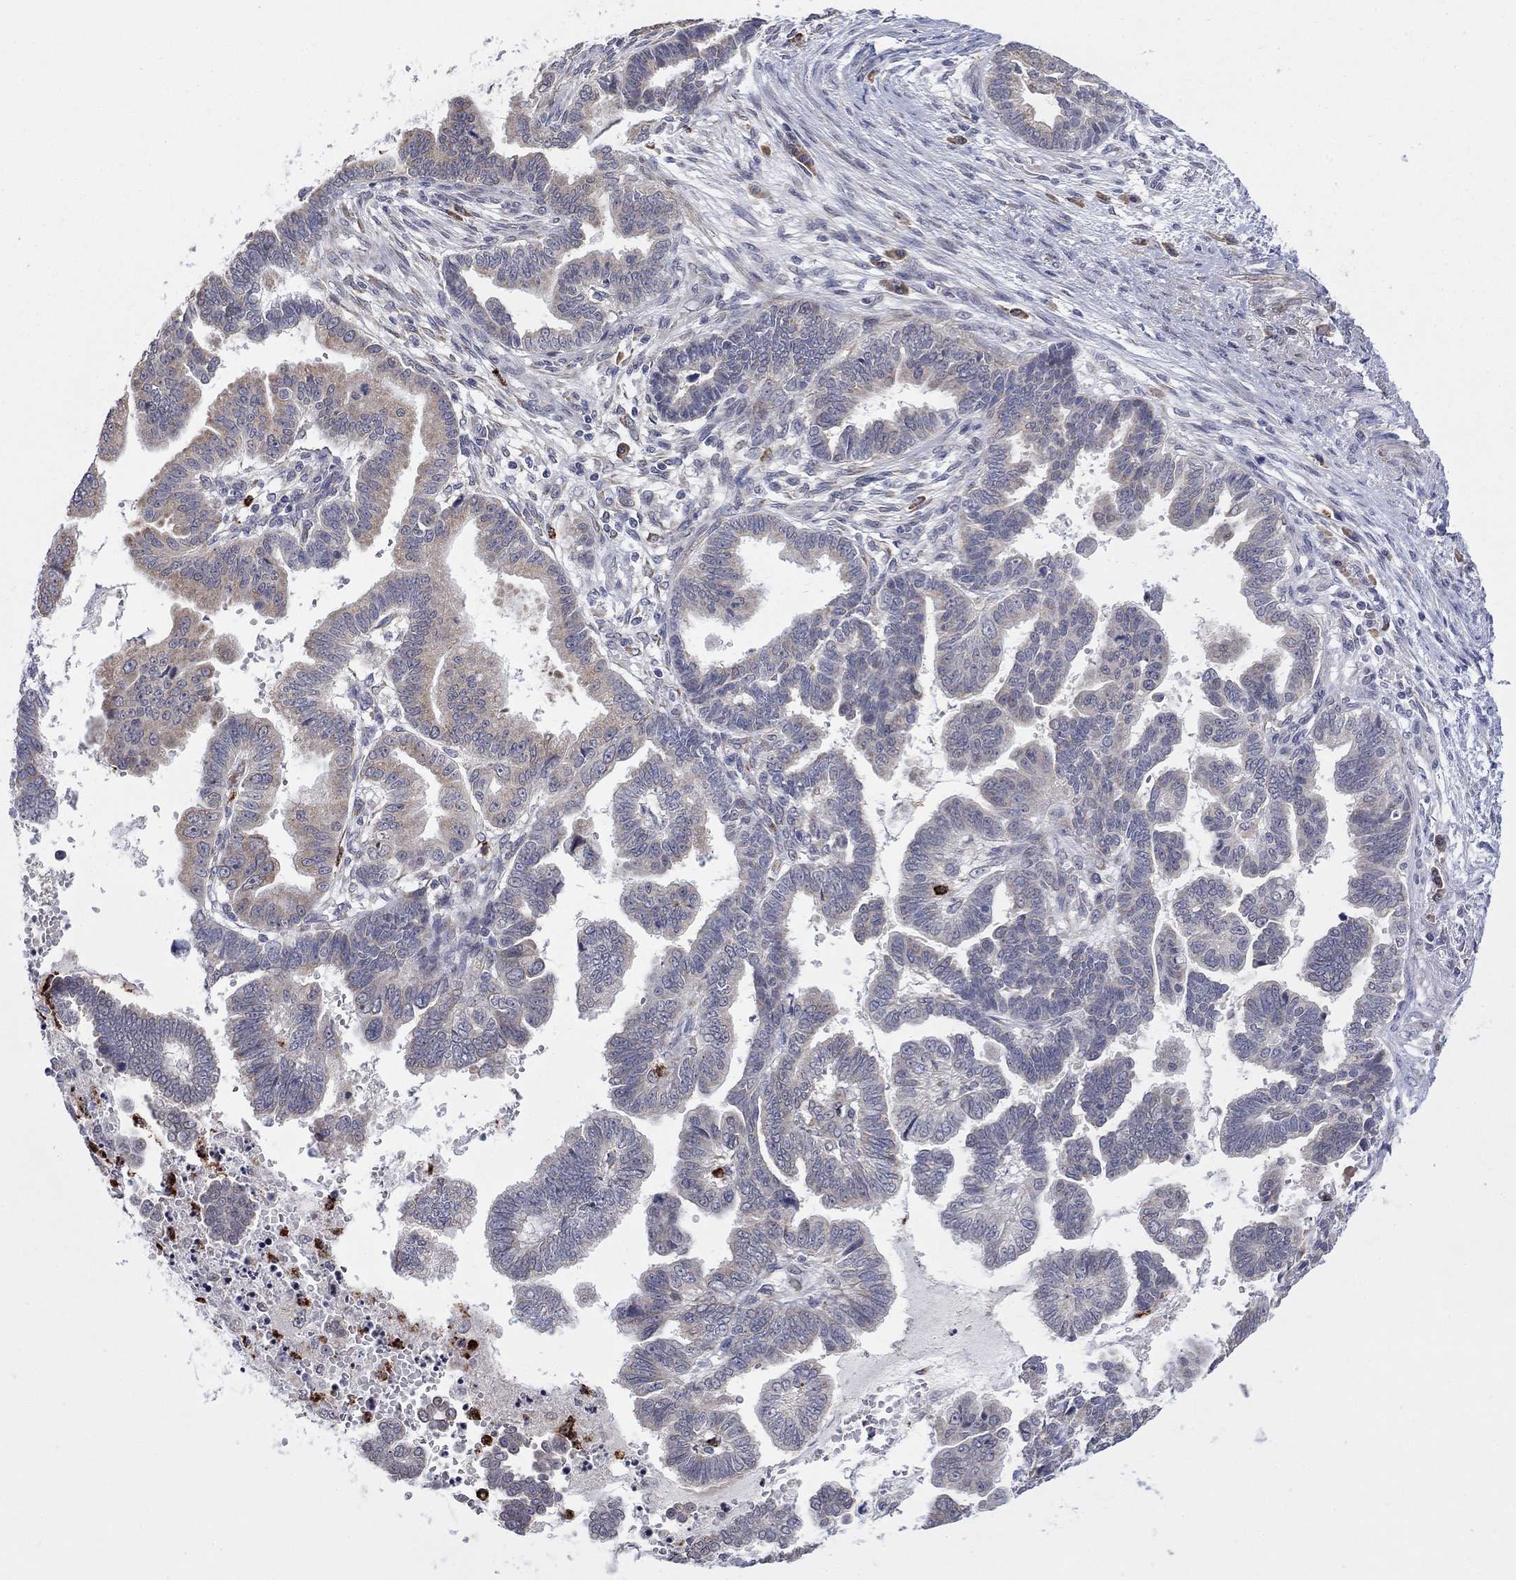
{"staining": {"intensity": "weak", "quantity": "<25%", "location": "cytoplasmic/membranous"}, "tissue": "stomach cancer", "cell_type": "Tumor cells", "image_type": "cancer", "snomed": [{"axis": "morphology", "description": "Adenocarcinoma, NOS"}, {"axis": "topography", "description": "Stomach"}], "caption": "The micrograph displays no significant positivity in tumor cells of stomach adenocarcinoma.", "gene": "MTRFR", "patient": {"sex": "male", "age": 83}}